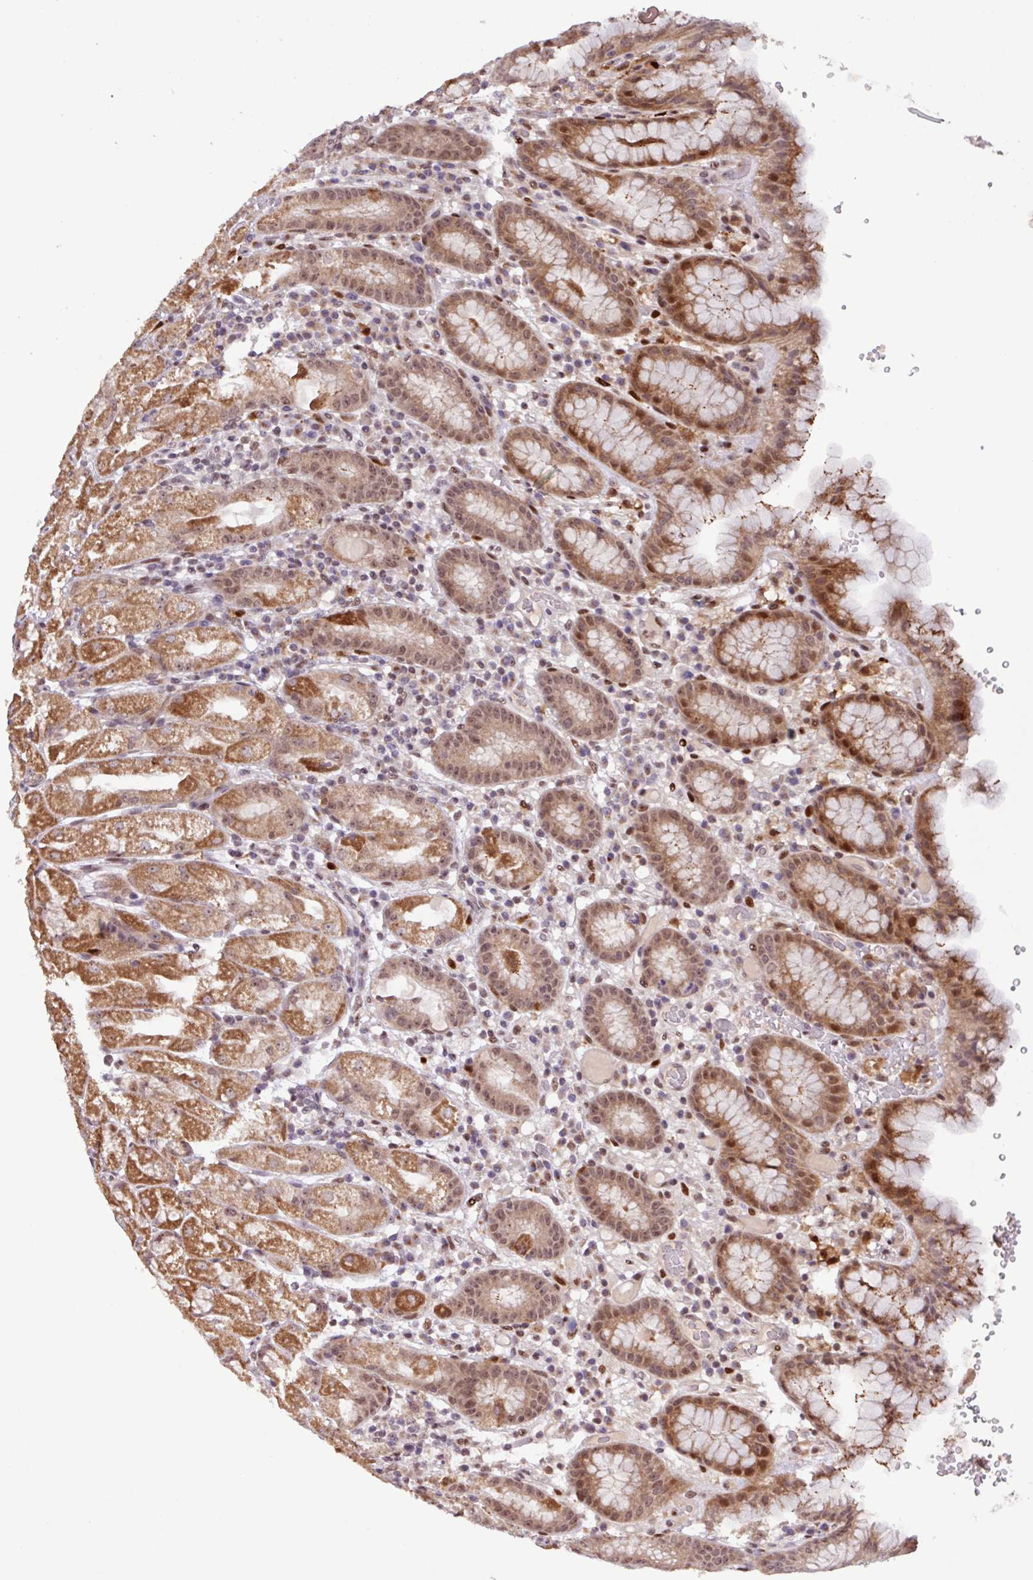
{"staining": {"intensity": "moderate", "quantity": ">75%", "location": "cytoplasmic/membranous,nuclear"}, "tissue": "stomach", "cell_type": "Glandular cells", "image_type": "normal", "snomed": [{"axis": "morphology", "description": "Normal tissue, NOS"}, {"axis": "topography", "description": "Stomach, upper"}], "caption": "Immunohistochemistry of benign stomach displays medium levels of moderate cytoplasmic/membranous,nuclear positivity in approximately >75% of glandular cells.", "gene": "BRD3", "patient": {"sex": "male", "age": 52}}